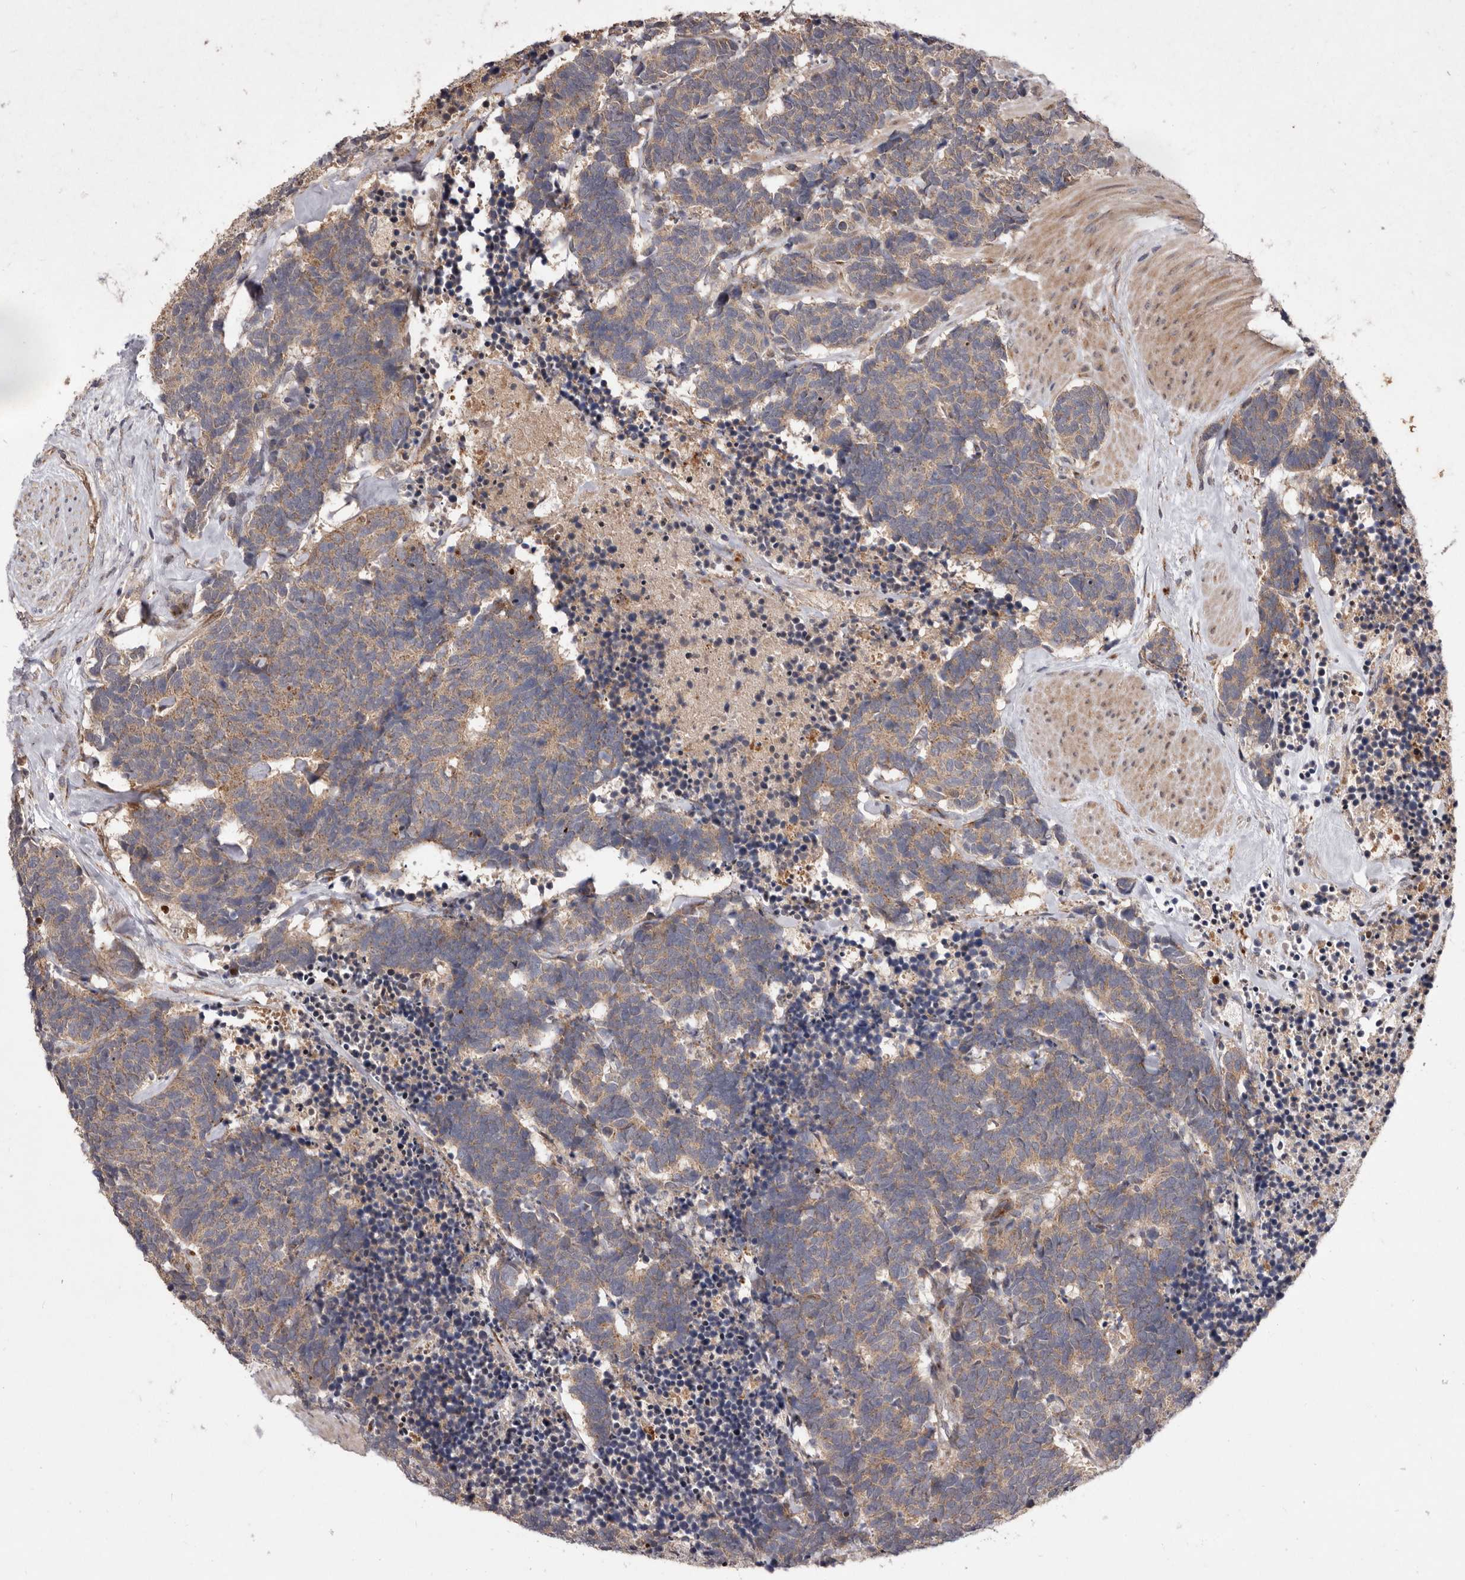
{"staining": {"intensity": "weak", "quantity": ">75%", "location": "cytoplasmic/membranous"}, "tissue": "carcinoid", "cell_type": "Tumor cells", "image_type": "cancer", "snomed": [{"axis": "morphology", "description": "Carcinoma, NOS"}, {"axis": "morphology", "description": "Carcinoid, malignant, NOS"}, {"axis": "topography", "description": "Urinary bladder"}], "caption": "Immunohistochemical staining of human malignant carcinoid exhibits weak cytoplasmic/membranous protein expression in approximately >75% of tumor cells.", "gene": "FLAD1", "patient": {"sex": "male", "age": 57}}